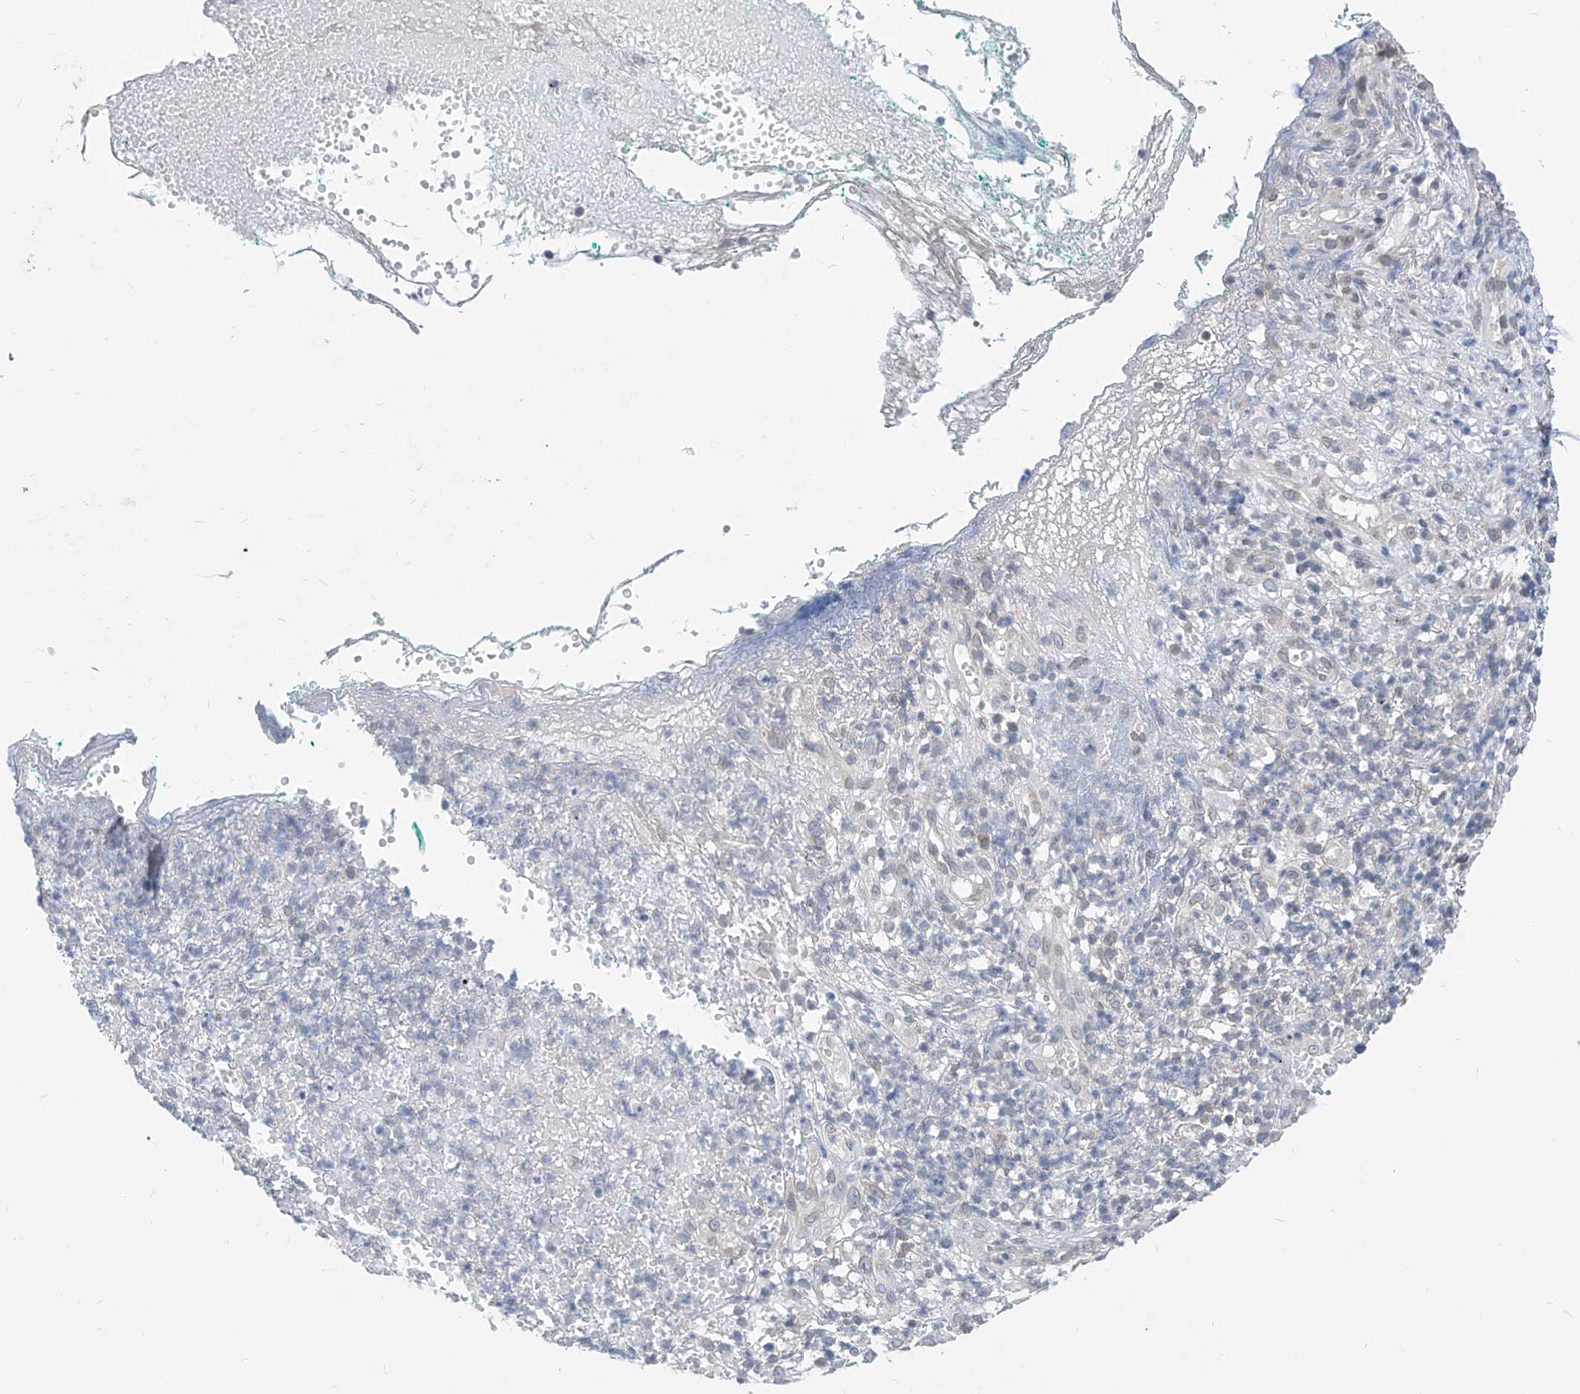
{"staining": {"intensity": "negative", "quantity": "none", "location": "none"}, "tissue": "soft tissue", "cell_type": "Fibroblasts", "image_type": "normal", "snomed": [{"axis": "morphology", "description": "Normal tissue, NOS"}, {"axis": "morphology", "description": "Basal cell carcinoma"}, {"axis": "topography", "description": "Cartilage tissue"}, {"axis": "topography", "description": "Nasopharynx"}, {"axis": "topography", "description": "Oral tissue"}], "caption": "Immunohistochemical staining of unremarkable soft tissue reveals no significant staining in fibroblasts.", "gene": "KRTAP25", "patient": {"sex": "female", "age": 77}}